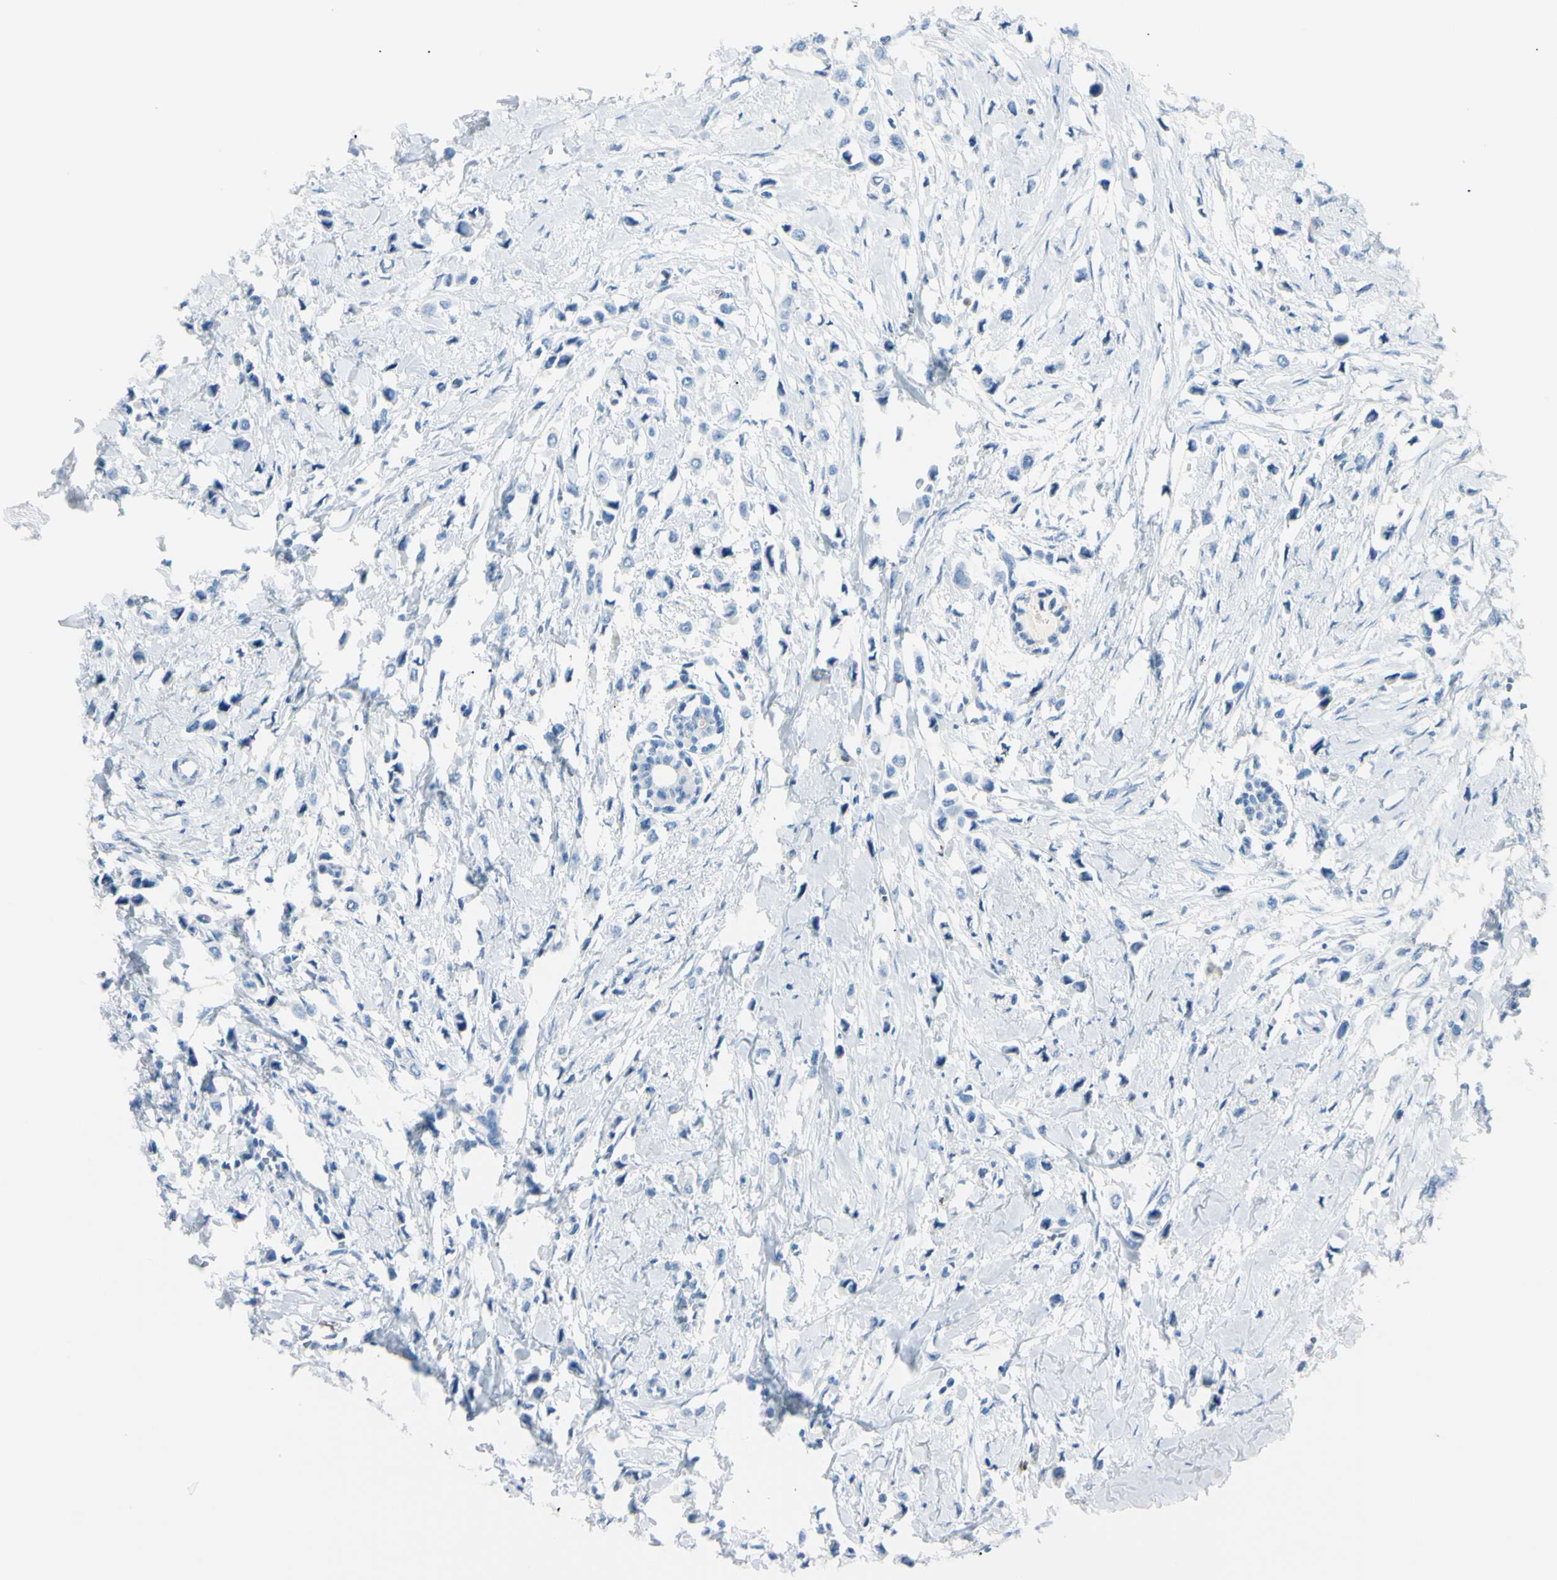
{"staining": {"intensity": "negative", "quantity": "none", "location": "none"}, "tissue": "breast cancer", "cell_type": "Tumor cells", "image_type": "cancer", "snomed": [{"axis": "morphology", "description": "Lobular carcinoma"}, {"axis": "topography", "description": "Breast"}], "caption": "IHC image of lobular carcinoma (breast) stained for a protein (brown), which demonstrates no expression in tumor cells.", "gene": "FOLH1", "patient": {"sex": "female", "age": 51}}